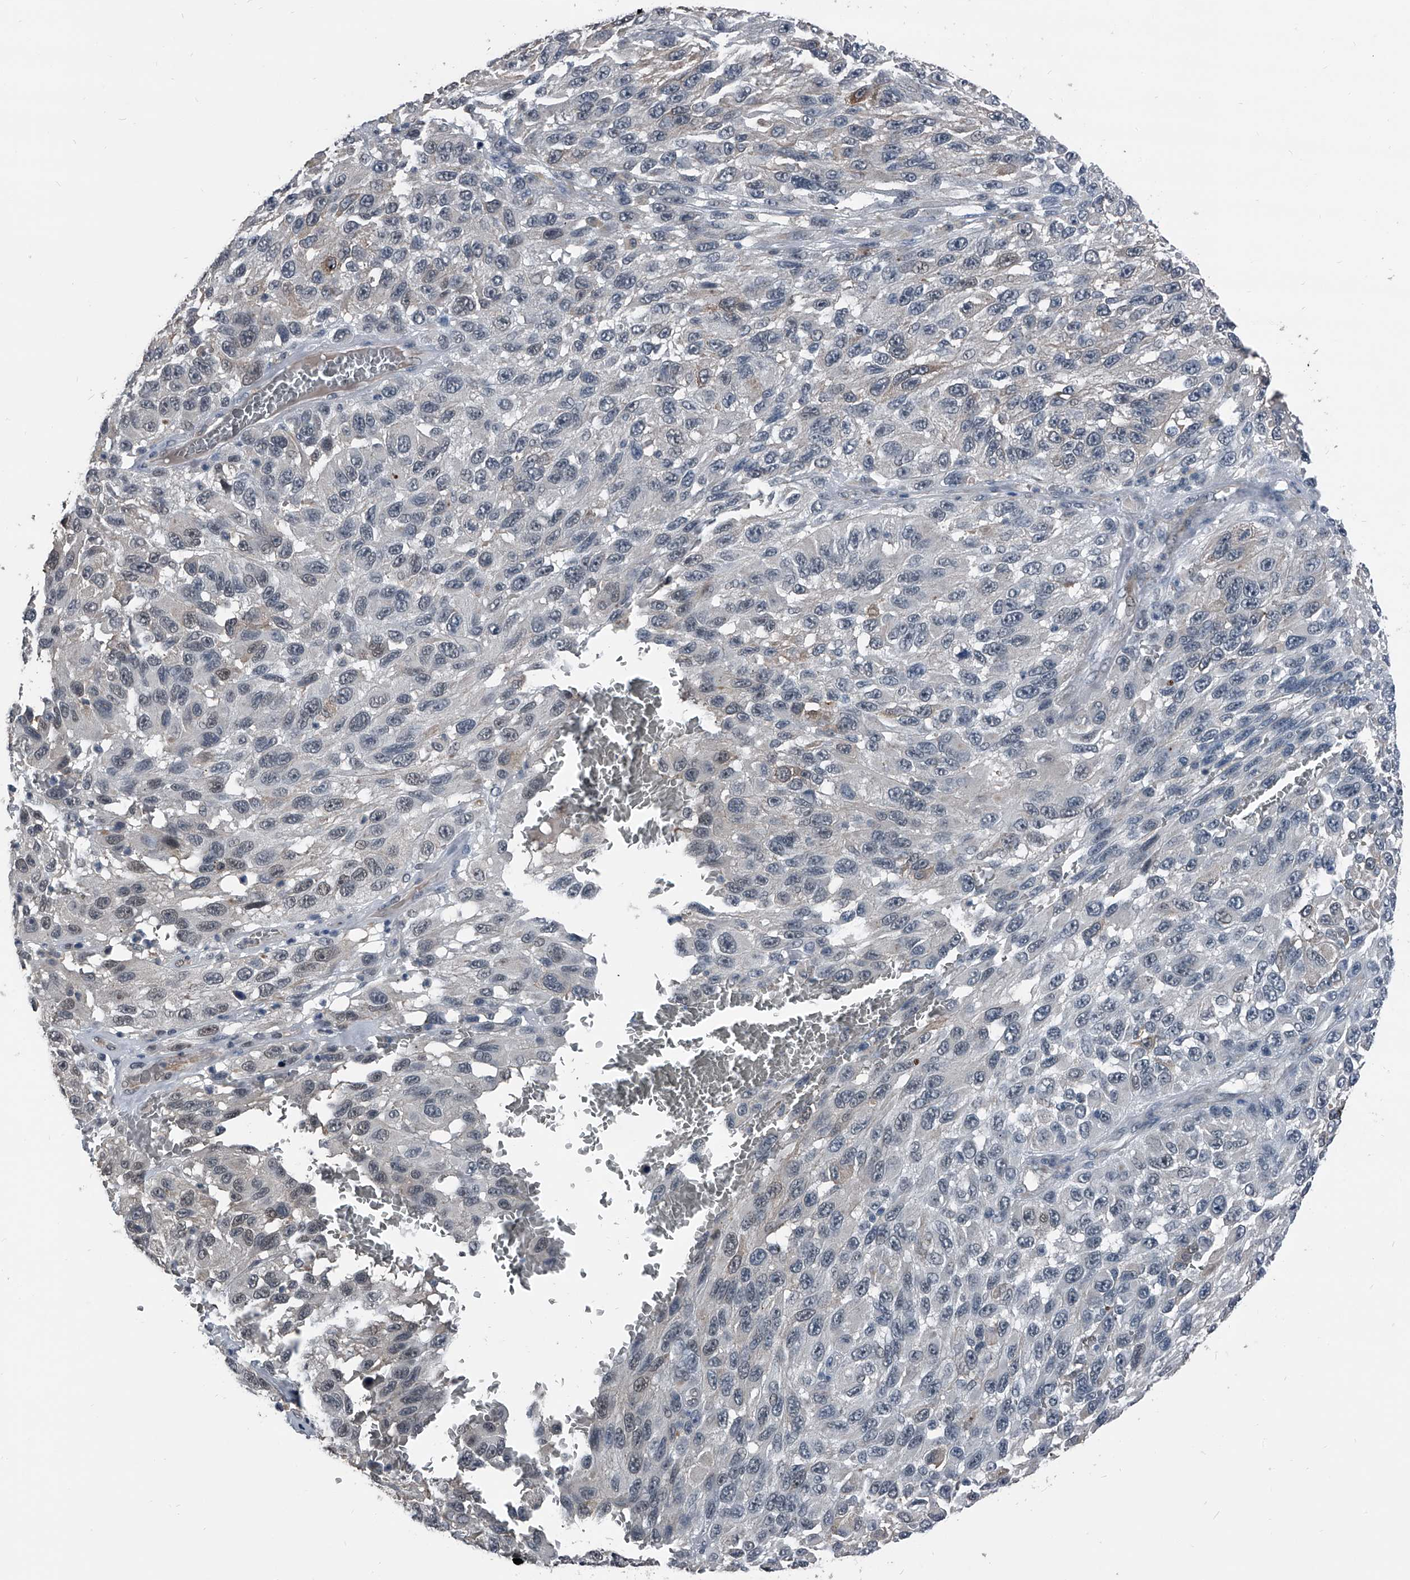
{"staining": {"intensity": "negative", "quantity": "none", "location": "none"}, "tissue": "melanoma", "cell_type": "Tumor cells", "image_type": "cancer", "snomed": [{"axis": "morphology", "description": "Malignant melanoma, NOS"}, {"axis": "topography", "description": "Skin"}], "caption": "Immunohistochemistry of human malignant melanoma reveals no positivity in tumor cells.", "gene": "MEN1", "patient": {"sex": "female", "age": 96}}